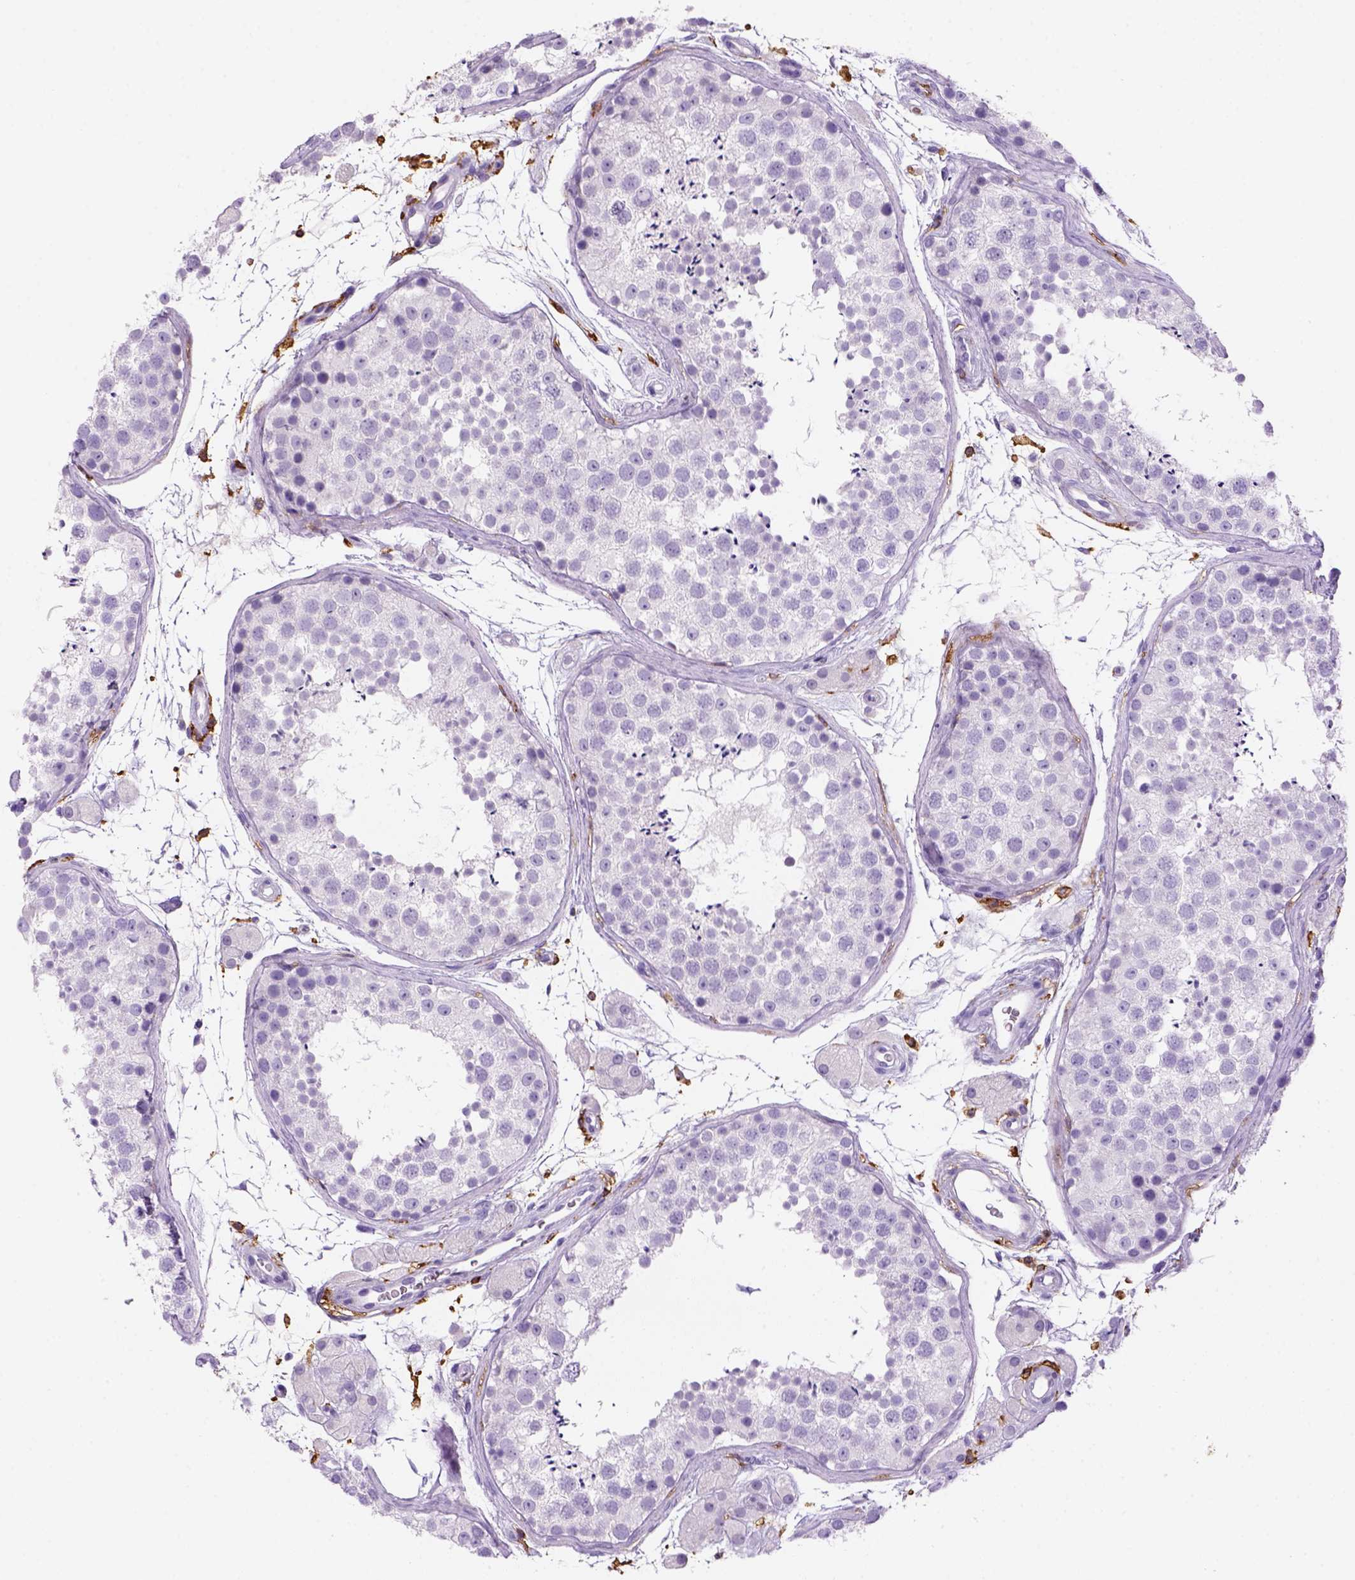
{"staining": {"intensity": "negative", "quantity": "none", "location": "none"}, "tissue": "testis", "cell_type": "Cells in seminiferous ducts", "image_type": "normal", "snomed": [{"axis": "morphology", "description": "Normal tissue, NOS"}, {"axis": "topography", "description": "Testis"}], "caption": "Cells in seminiferous ducts show no significant protein expression in benign testis.", "gene": "CD14", "patient": {"sex": "male", "age": 41}}